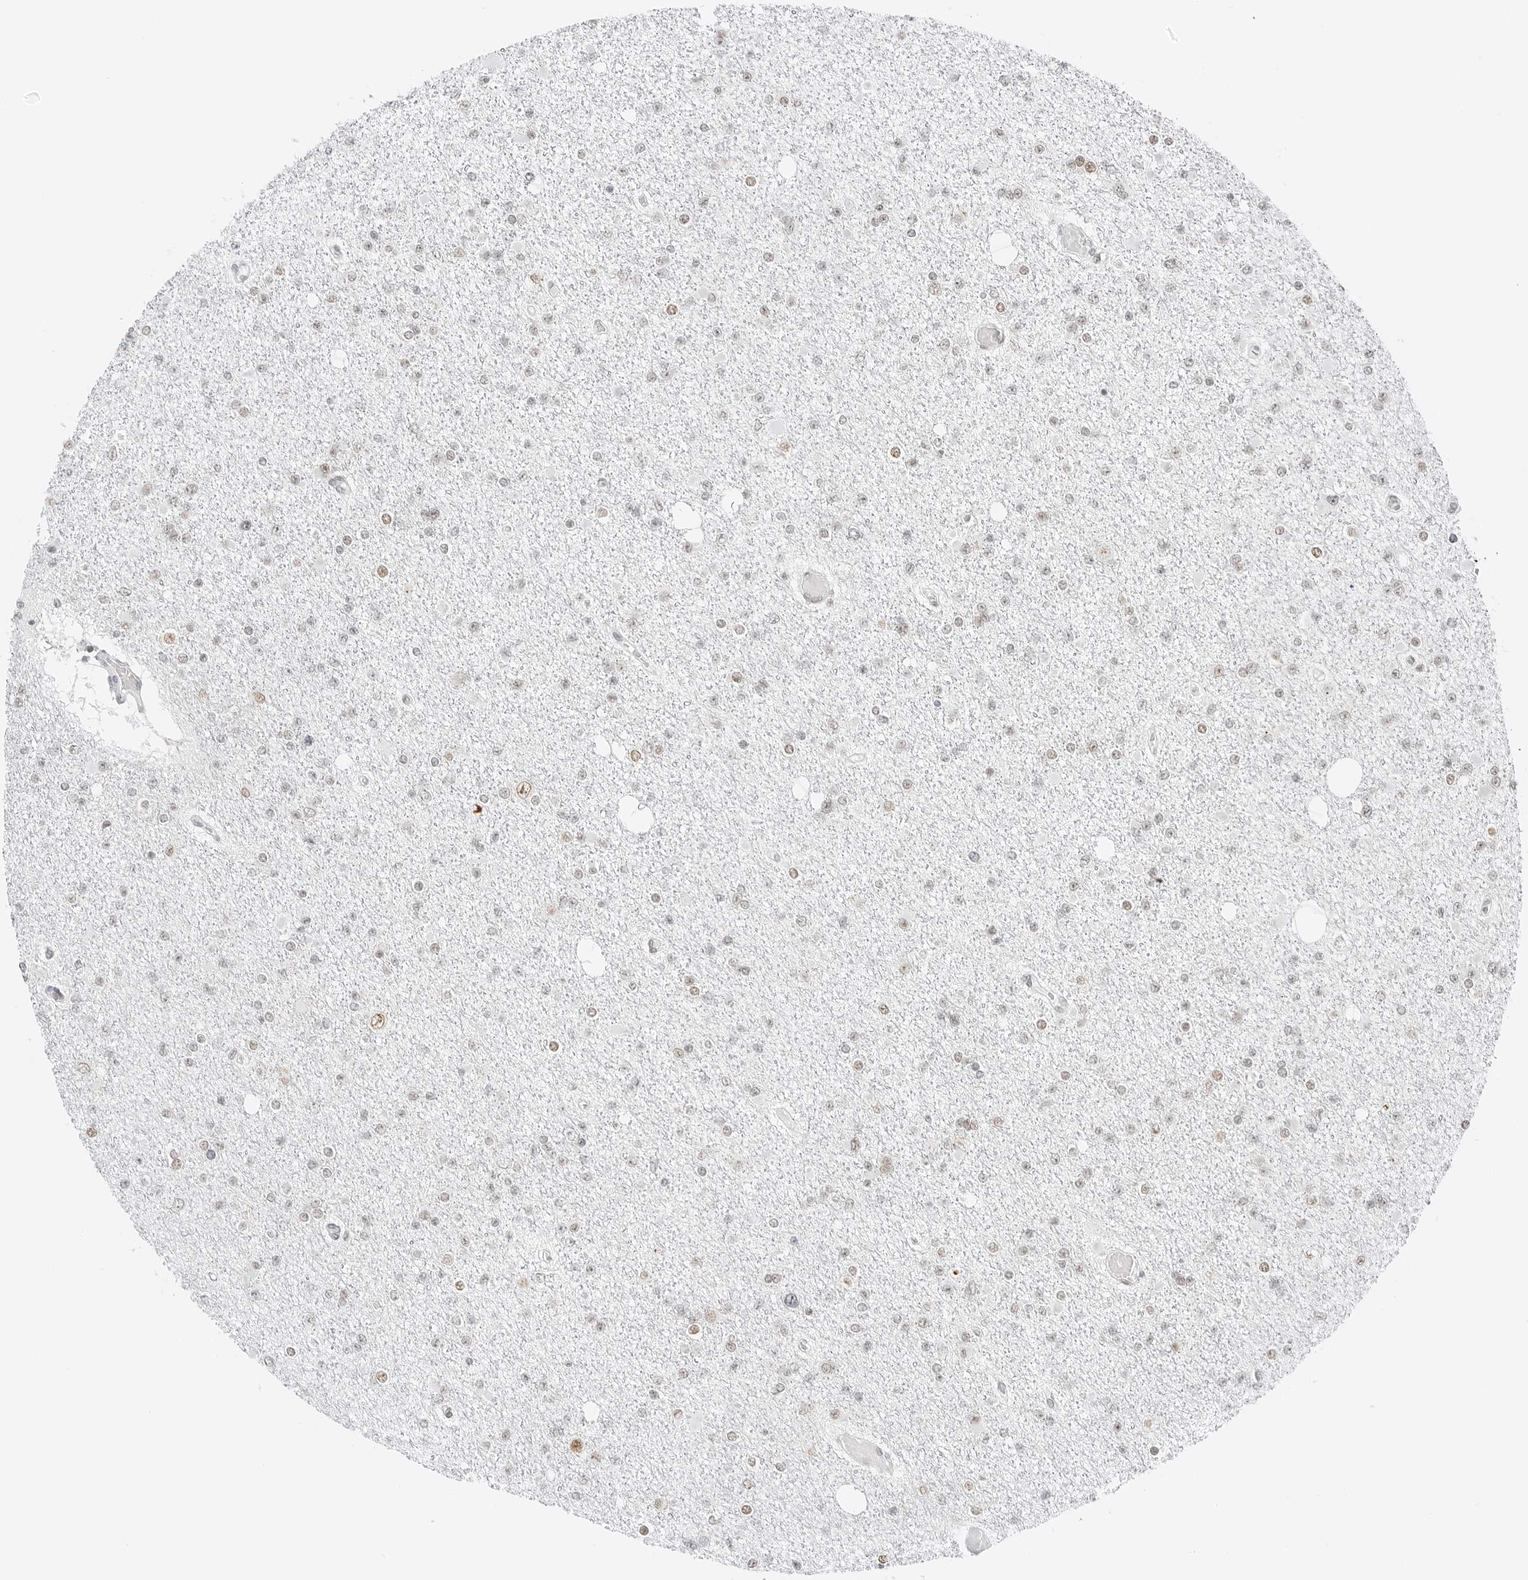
{"staining": {"intensity": "weak", "quantity": "<25%", "location": "nuclear"}, "tissue": "glioma", "cell_type": "Tumor cells", "image_type": "cancer", "snomed": [{"axis": "morphology", "description": "Glioma, malignant, Low grade"}, {"axis": "topography", "description": "Brain"}], "caption": "Tumor cells show no significant protein positivity in glioma. The staining is performed using DAB brown chromogen with nuclei counter-stained in using hematoxylin.", "gene": "CRTC2", "patient": {"sex": "female", "age": 22}}